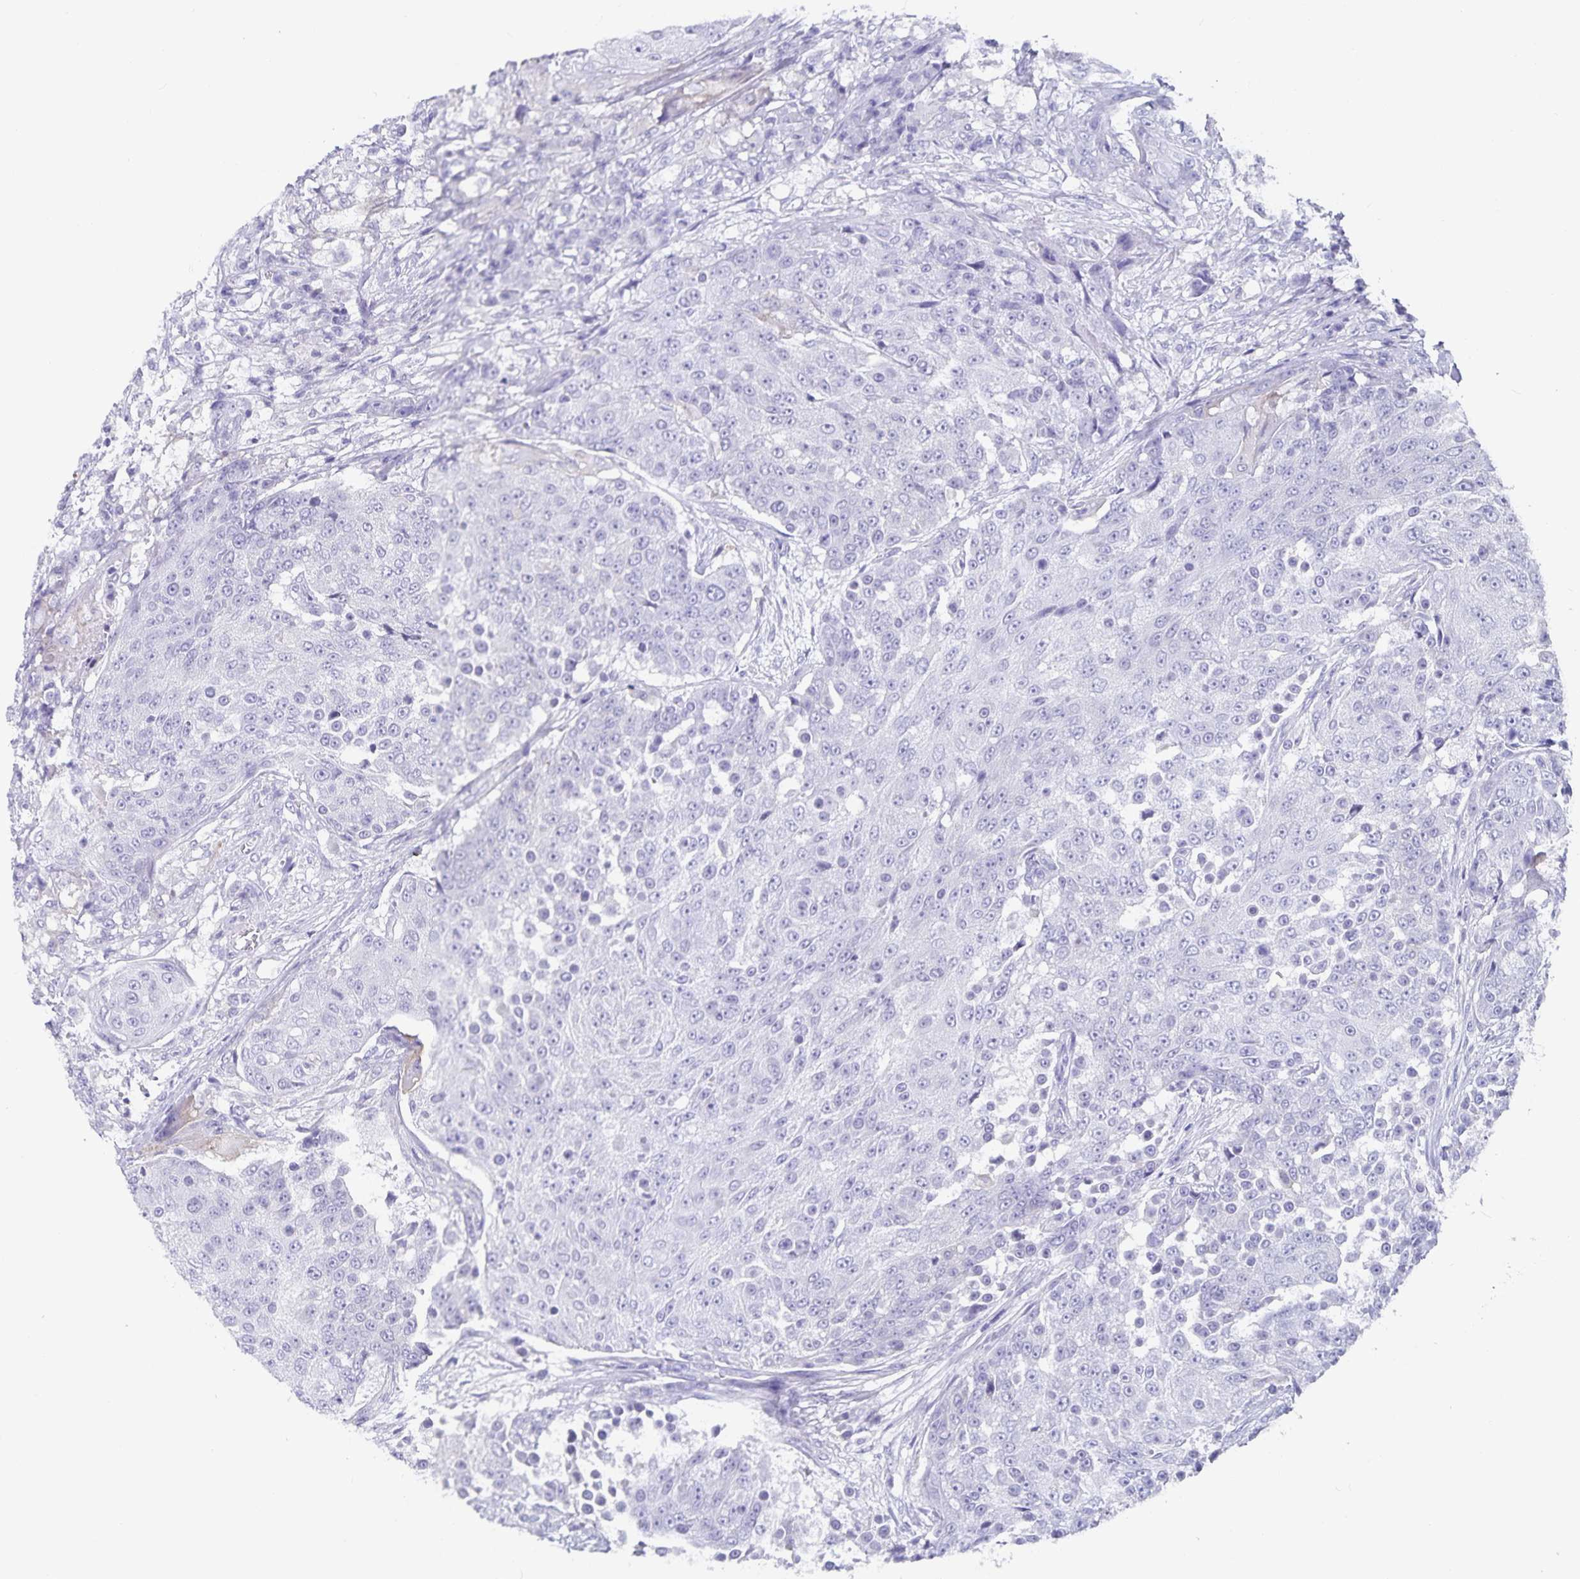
{"staining": {"intensity": "negative", "quantity": "none", "location": "none"}, "tissue": "urothelial cancer", "cell_type": "Tumor cells", "image_type": "cancer", "snomed": [{"axis": "morphology", "description": "Urothelial carcinoma, High grade"}, {"axis": "topography", "description": "Urinary bladder"}], "caption": "Immunohistochemistry histopathology image of high-grade urothelial carcinoma stained for a protein (brown), which shows no expression in tumor cells.", "gene": "PLAC1", "patient": {"sex": "female", "age": 63}}